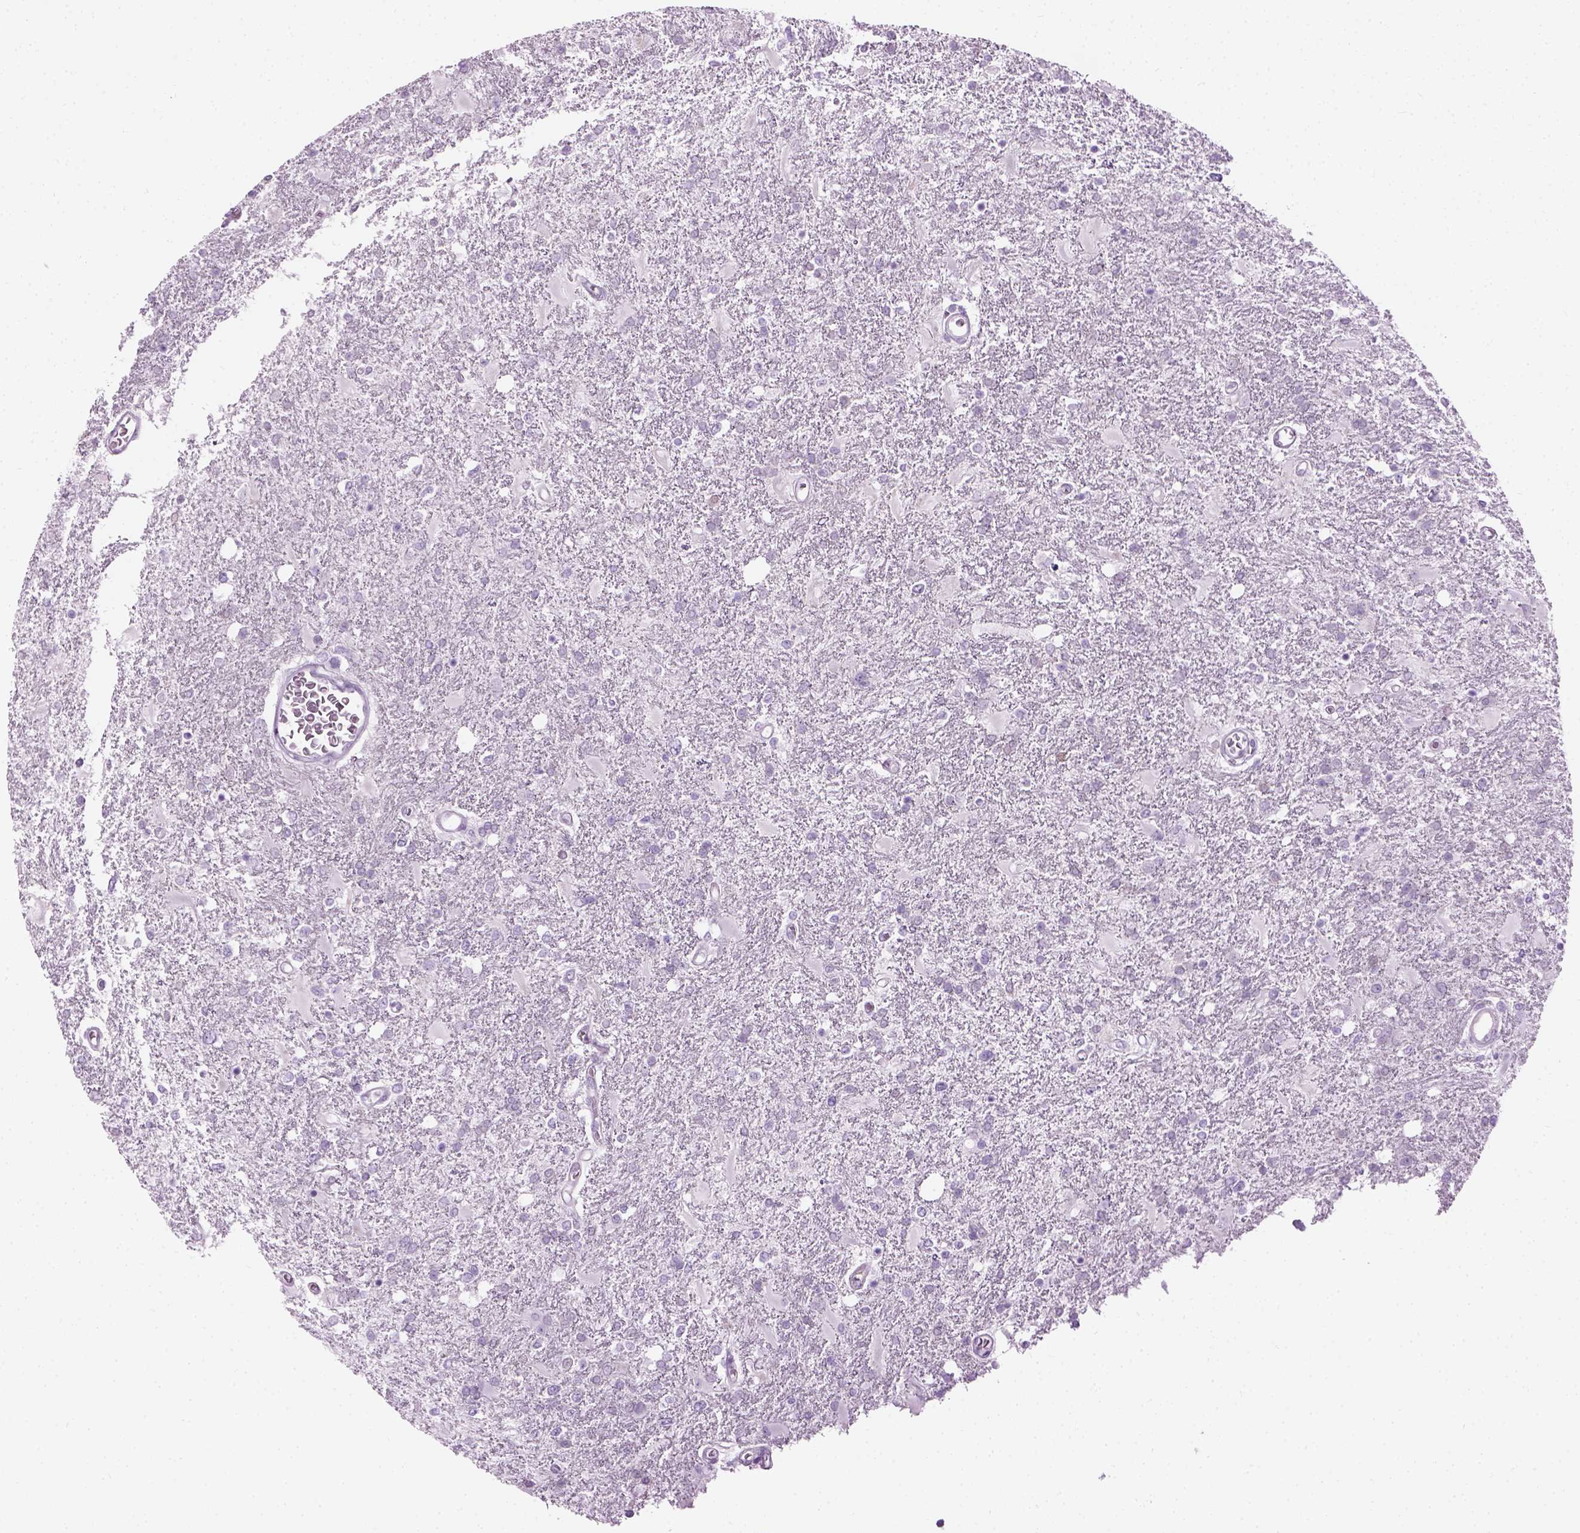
{"staining": {"intensity": "negative", "quantity": "none", "location": "none"}, "tissue": "glioma", "cell_type": "Tumor cells", "image_type": "cancer", "snomed": [{"axis": "morphology", "description": "Glioma, malignant, High grade"}, {"axis": "topography", "description": "Cerebral cortex"}], "caption": "Protein analysis of high-grade glioma (malignant) shows no significant positivity in tumor cells. The staining is performed using DAB brown chromogen with nuclei counter-stained in using hematoxylin.", "gene": "CIBAR2", "patient": {"sex": "male", "age": 79}}